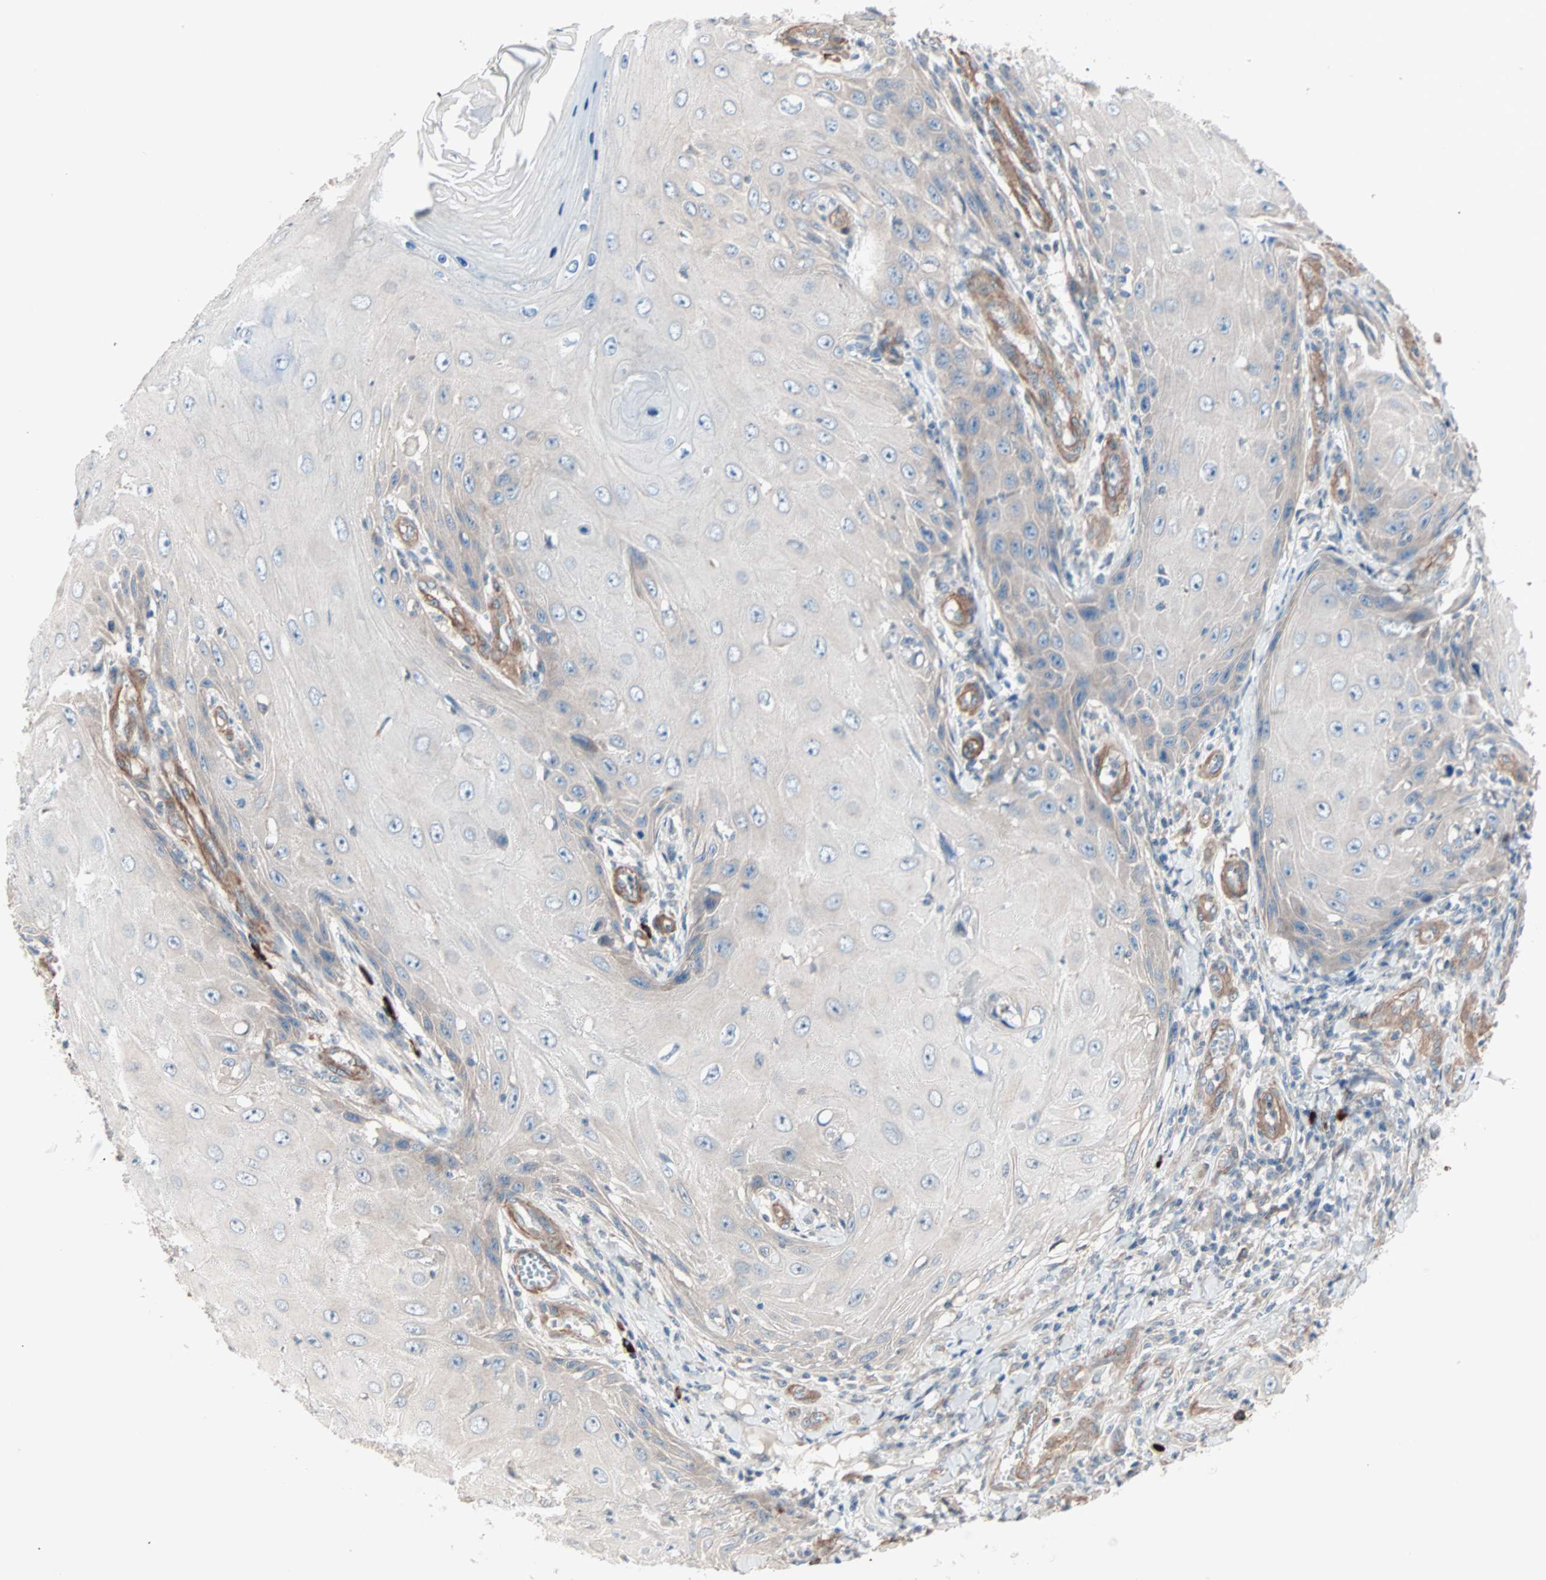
{"staining": {"intensity": "weak", "quantity": ">75%", "location": "cytoplasmic/membranous"}, "tissue": "skin cancer", "cell_type": "Tumor cells", "image_type": "cancer", "snomed": [{"axis": "morphology", "description": "Squamous cell carcinoma, NOS"}, {"axis": "topography", "description": "Skin"}], "caption": "Immunohistochemical staining of squamous cell carcinoma (skin) shows weak cytoplasmic/membranous protein expression in about >75% of tumor cells. (DAB (3,3'-diaminobenzidine) IHC with brightfield microscopy, high magnification).", "gene": "ALG5", "patient": {"sex": "female", "age": 73}}